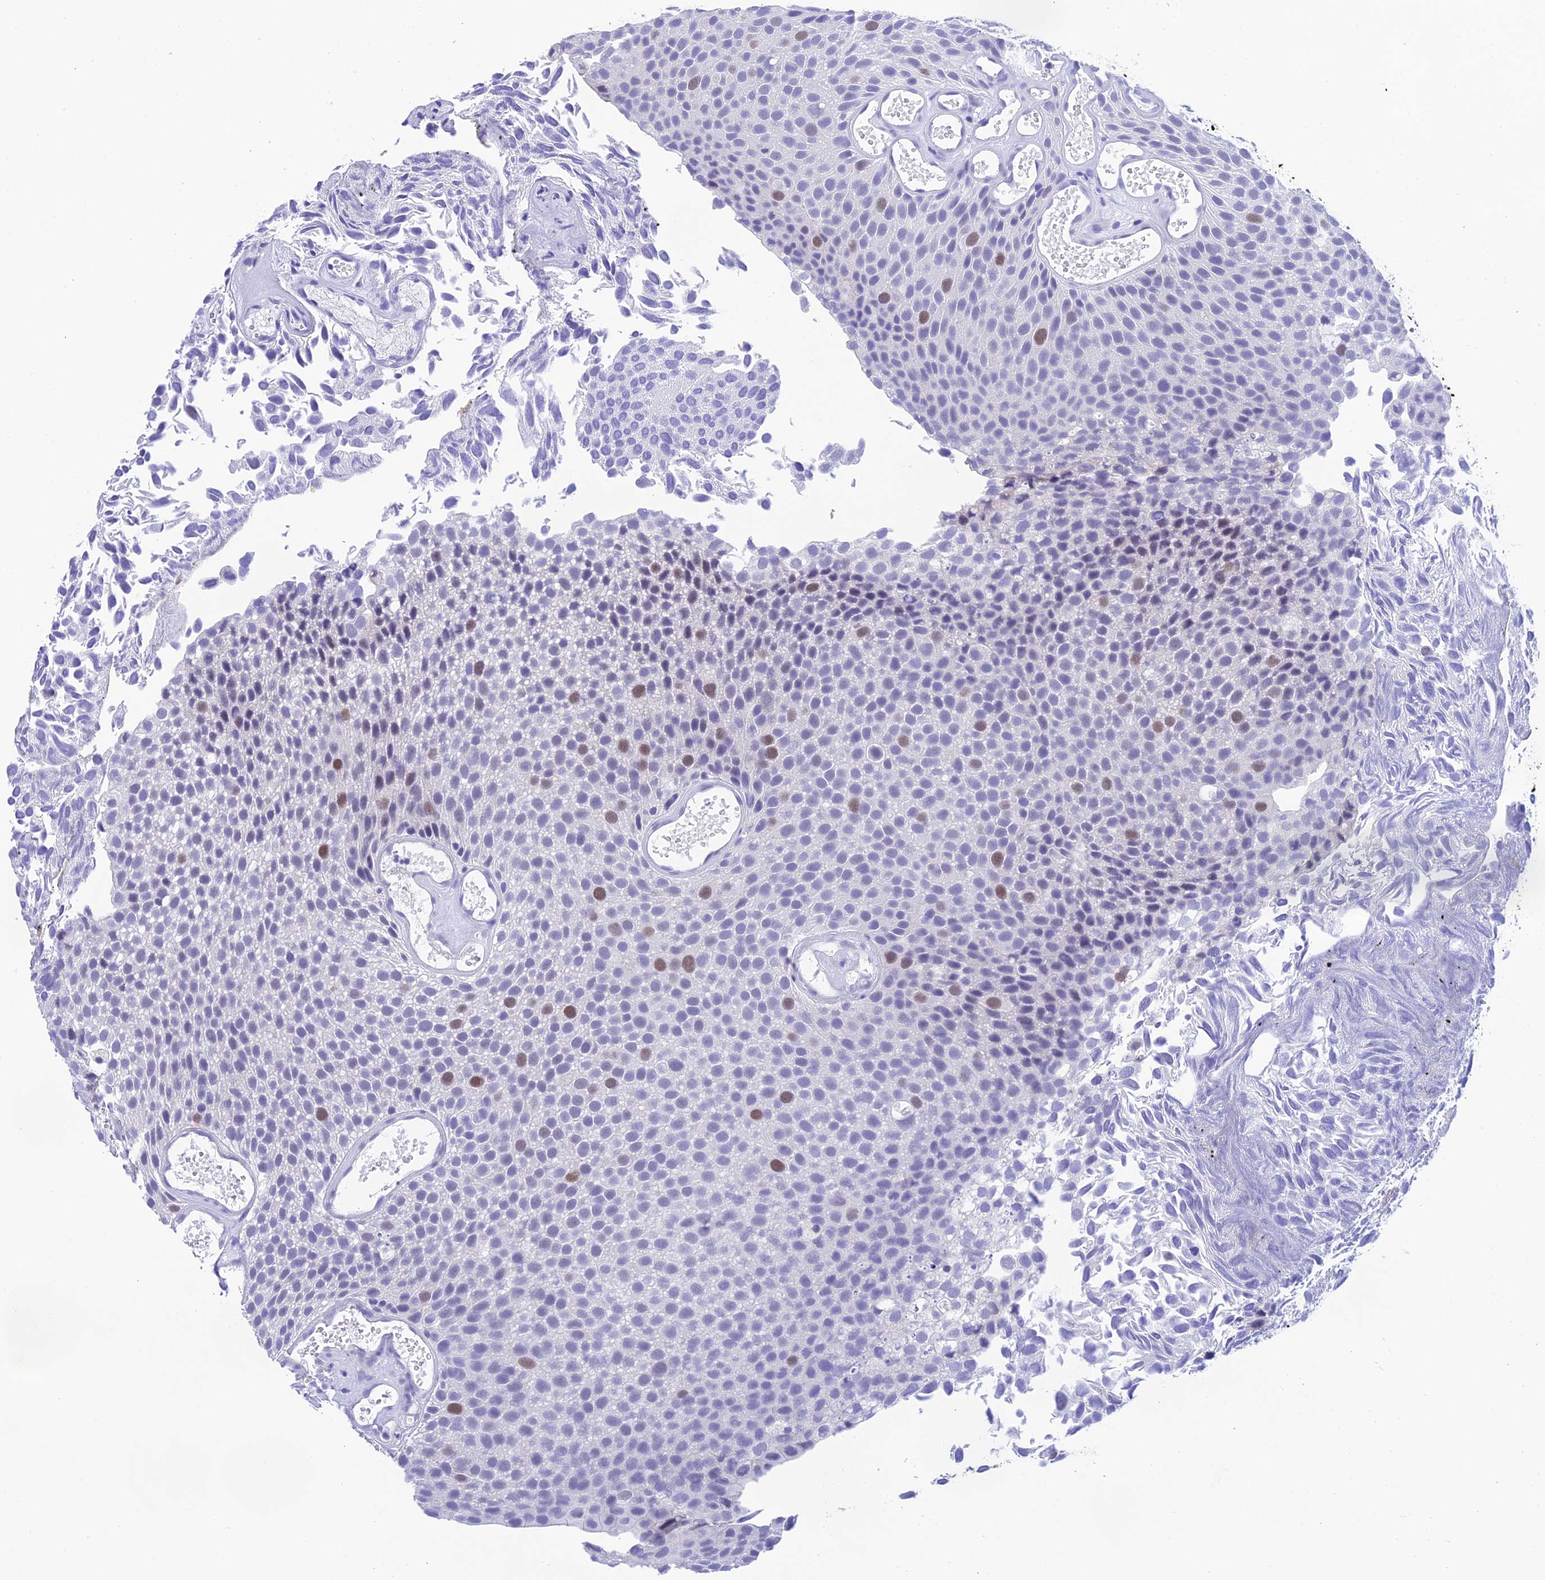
{"staining": {"intensity": "moderate", "quantity": "<25%", "location": "nuclear"}, "tissue": "urothelial cancer", "cell_type": "Tumor cells", "image_type": "cancer", "snomed": [{"axis": "morphology", "description": "Urothelial carcinoma, Low grade"}, {"axis": "topography", "description": "Urinary bladder"}], "caption": "Moderate nuclear staining is appreciated in approximately <25% of tumor cells in urothelial carcinoma (low-grade). (DAB IHC with brightfield microscopy, high magnification).", "gene": "KDELR3", "patient": {"sex": "male", "age": 89}}